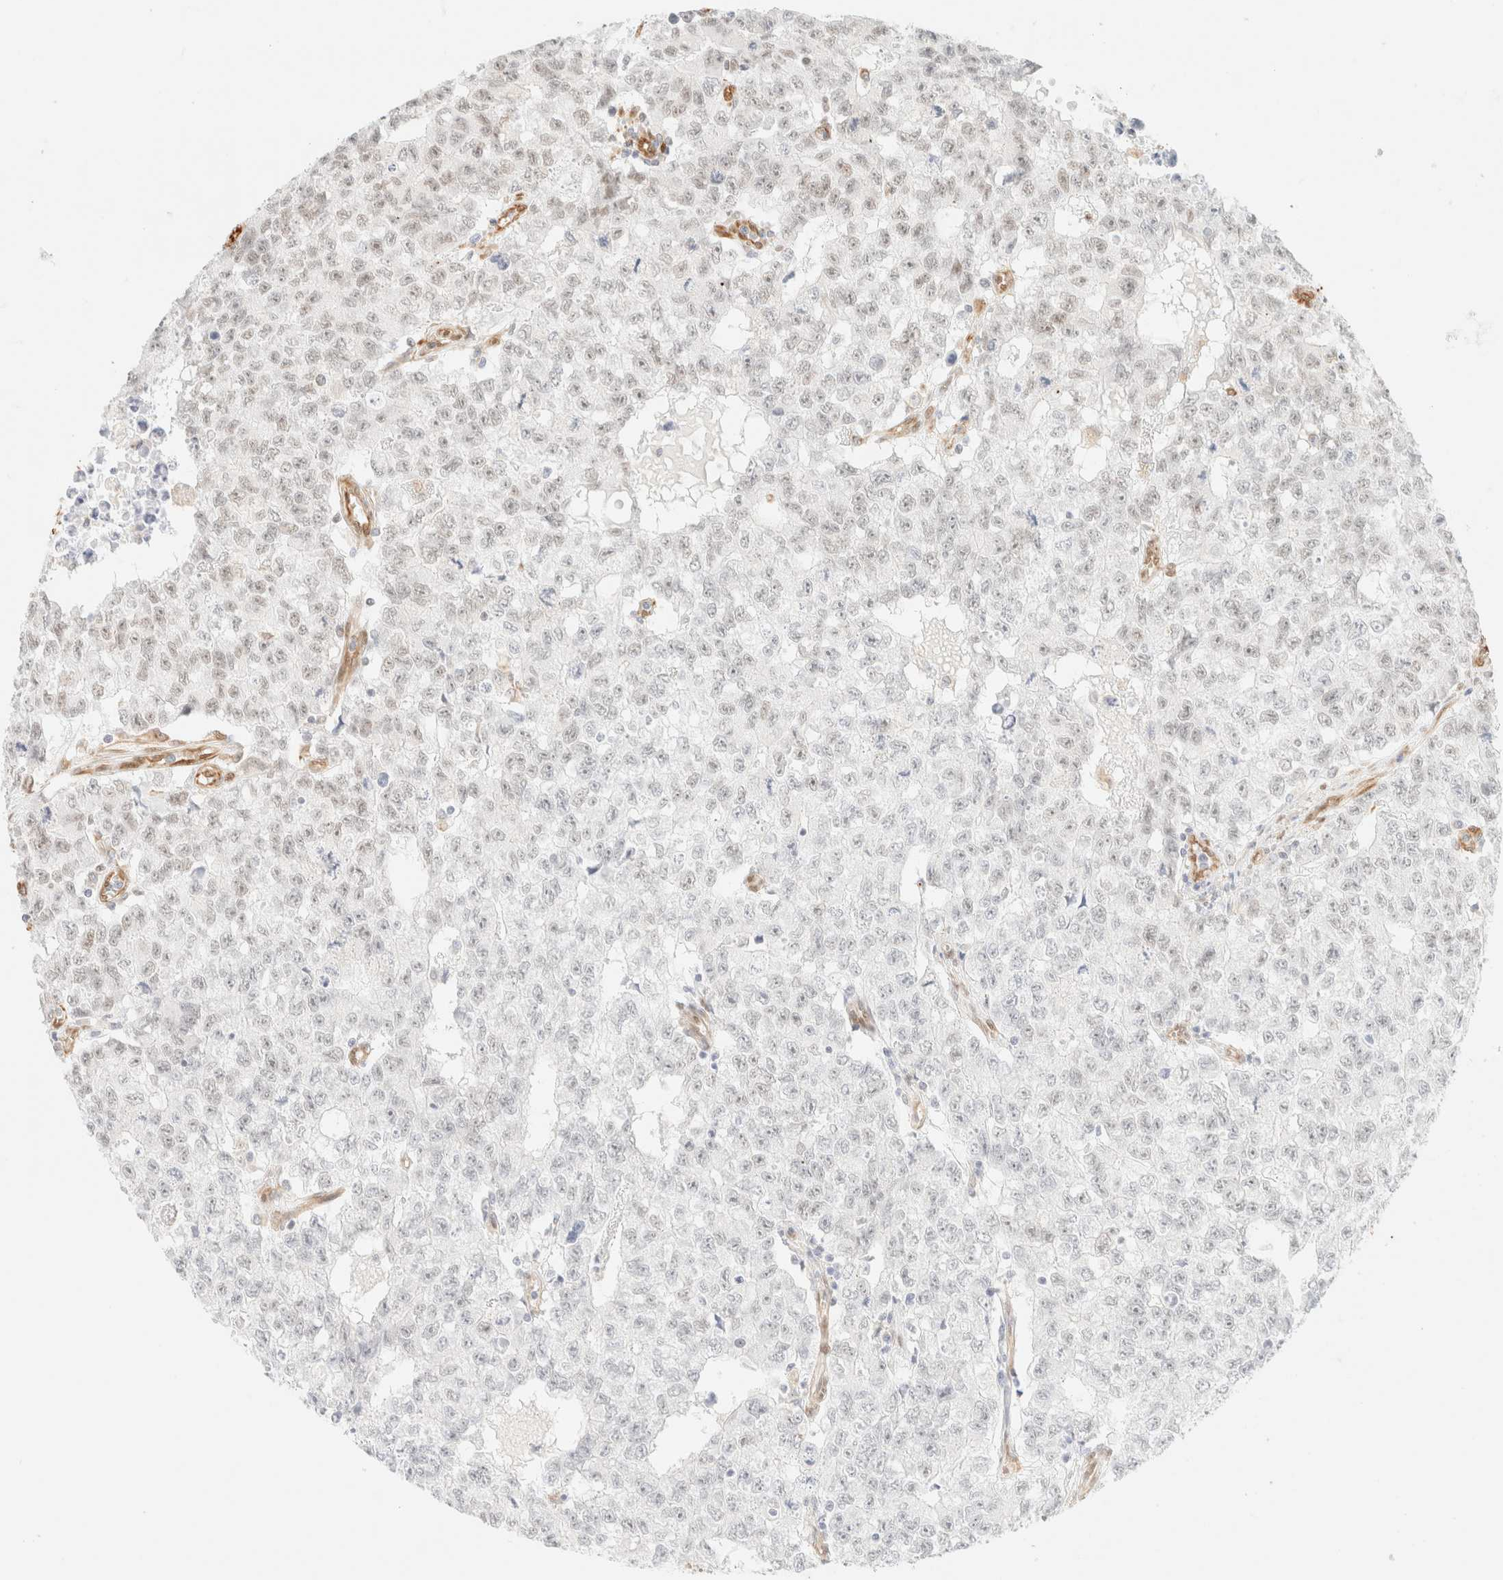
{"staining": {"intensity": "weak", "quantity": "<25%", "location": "nuclear"}, "tissue": "testis cancer", "cell_type": "Tumor cells", "image_type": "cancer", "snomed": [{"axis": "morphology", "description": "Carcinoma, Embryonal, NOS"}, {"axis": "topography", "description": "Testis"}], "caption": "IHC histopathology image of neoplastic tissue: human embryonal carcinoma (testis) stained with DAB (3,3'-diaminobenzidine) reveals no significant protein expression in tumor cells.", "gene": "ZSCAN18", "patient": {"sex": "male", "age": 28}}